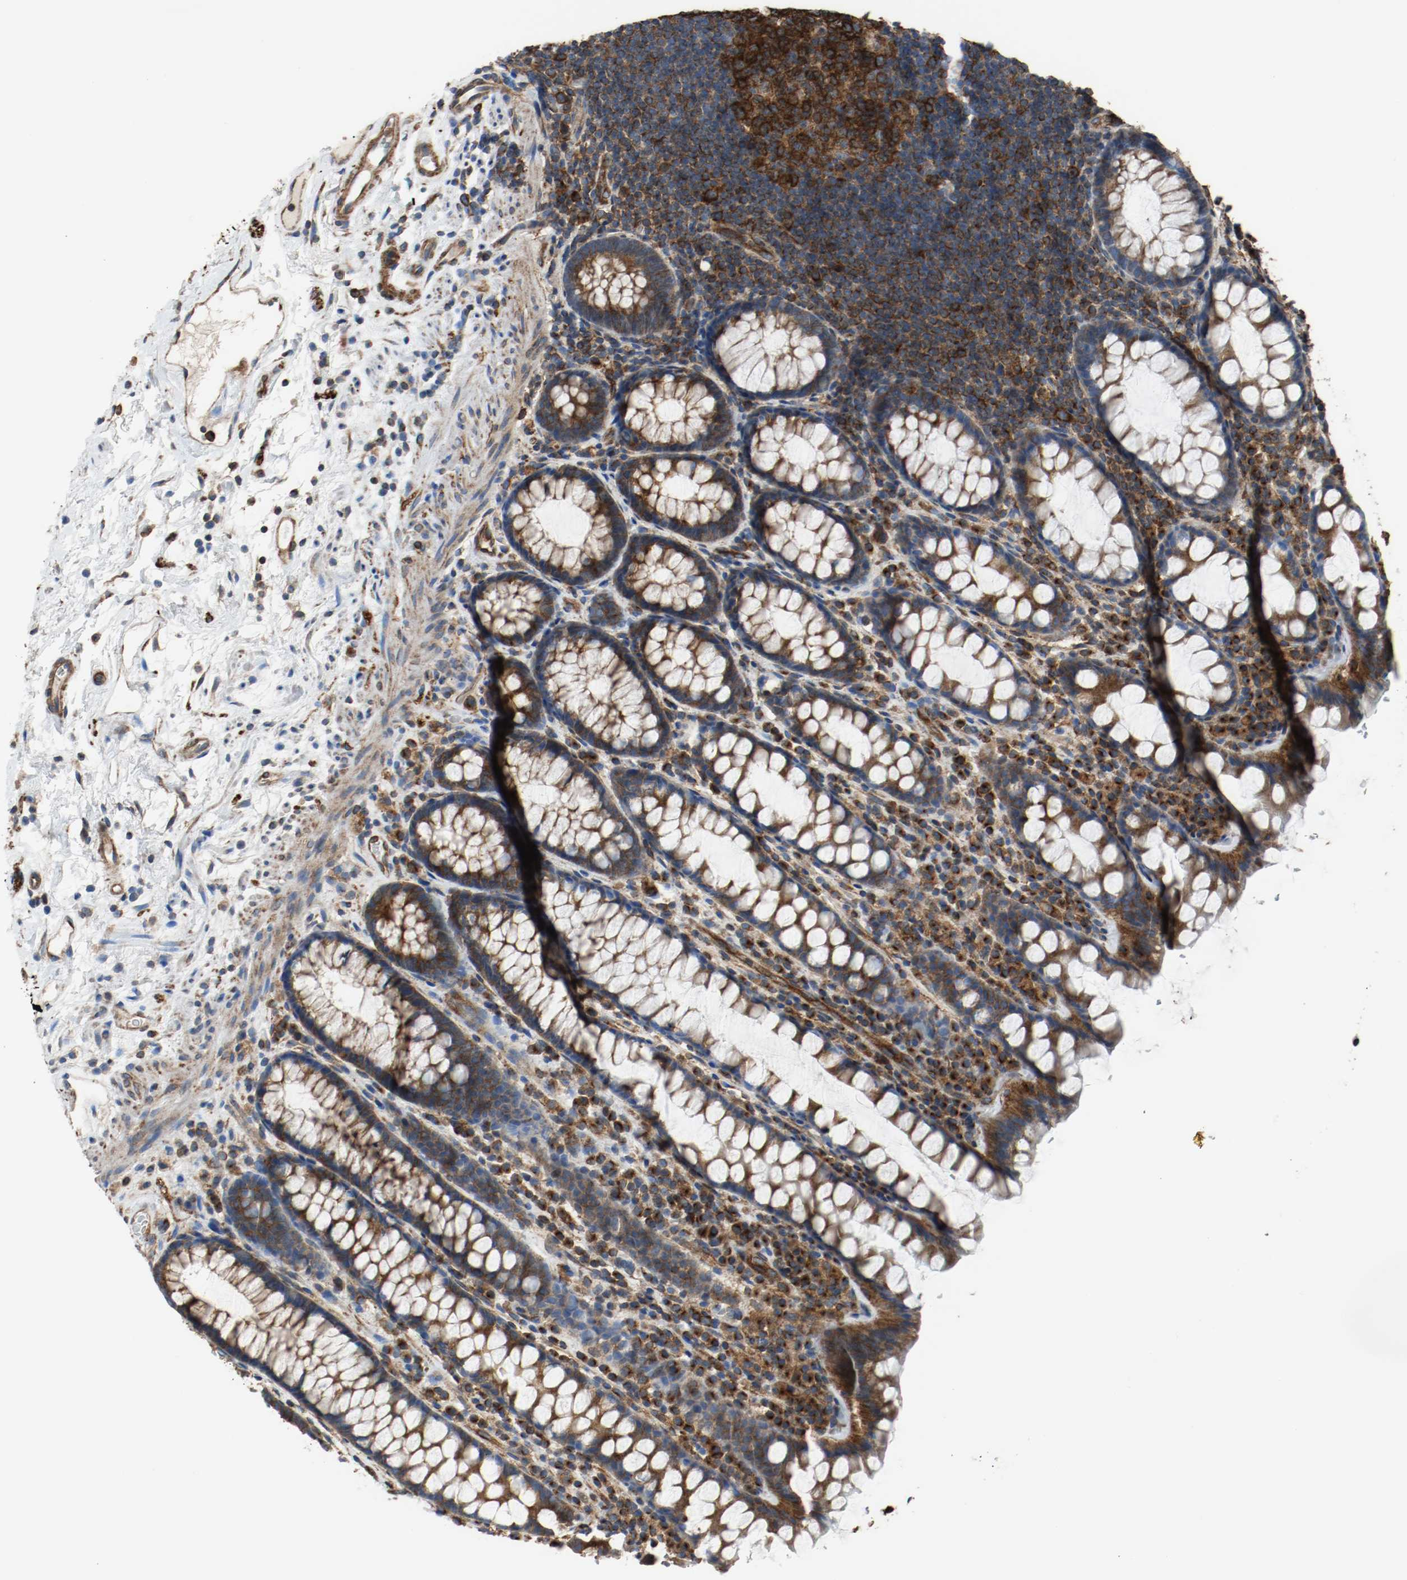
{"staining": {"intensity": "strong", "quantity": ">75%", "location": "cytoplasmic/membranous"}, "tissue": "rectum", "cell_type": "Glandular cells", "image_type": "normal", "snomed": [{"axis": "morphology", "description": "Normal tissue, NOS"}, {"axis": "topography", "description": "Rectum"}], "caption": "The photomicrograph reveals immunohistochemical staining of normal rectum. There is strong cytoplasmic/membranous staining is identified in about >75% of glandular cells.", "gene": "TUBA3D", "patient": {"sex": "male", "age": 92}}